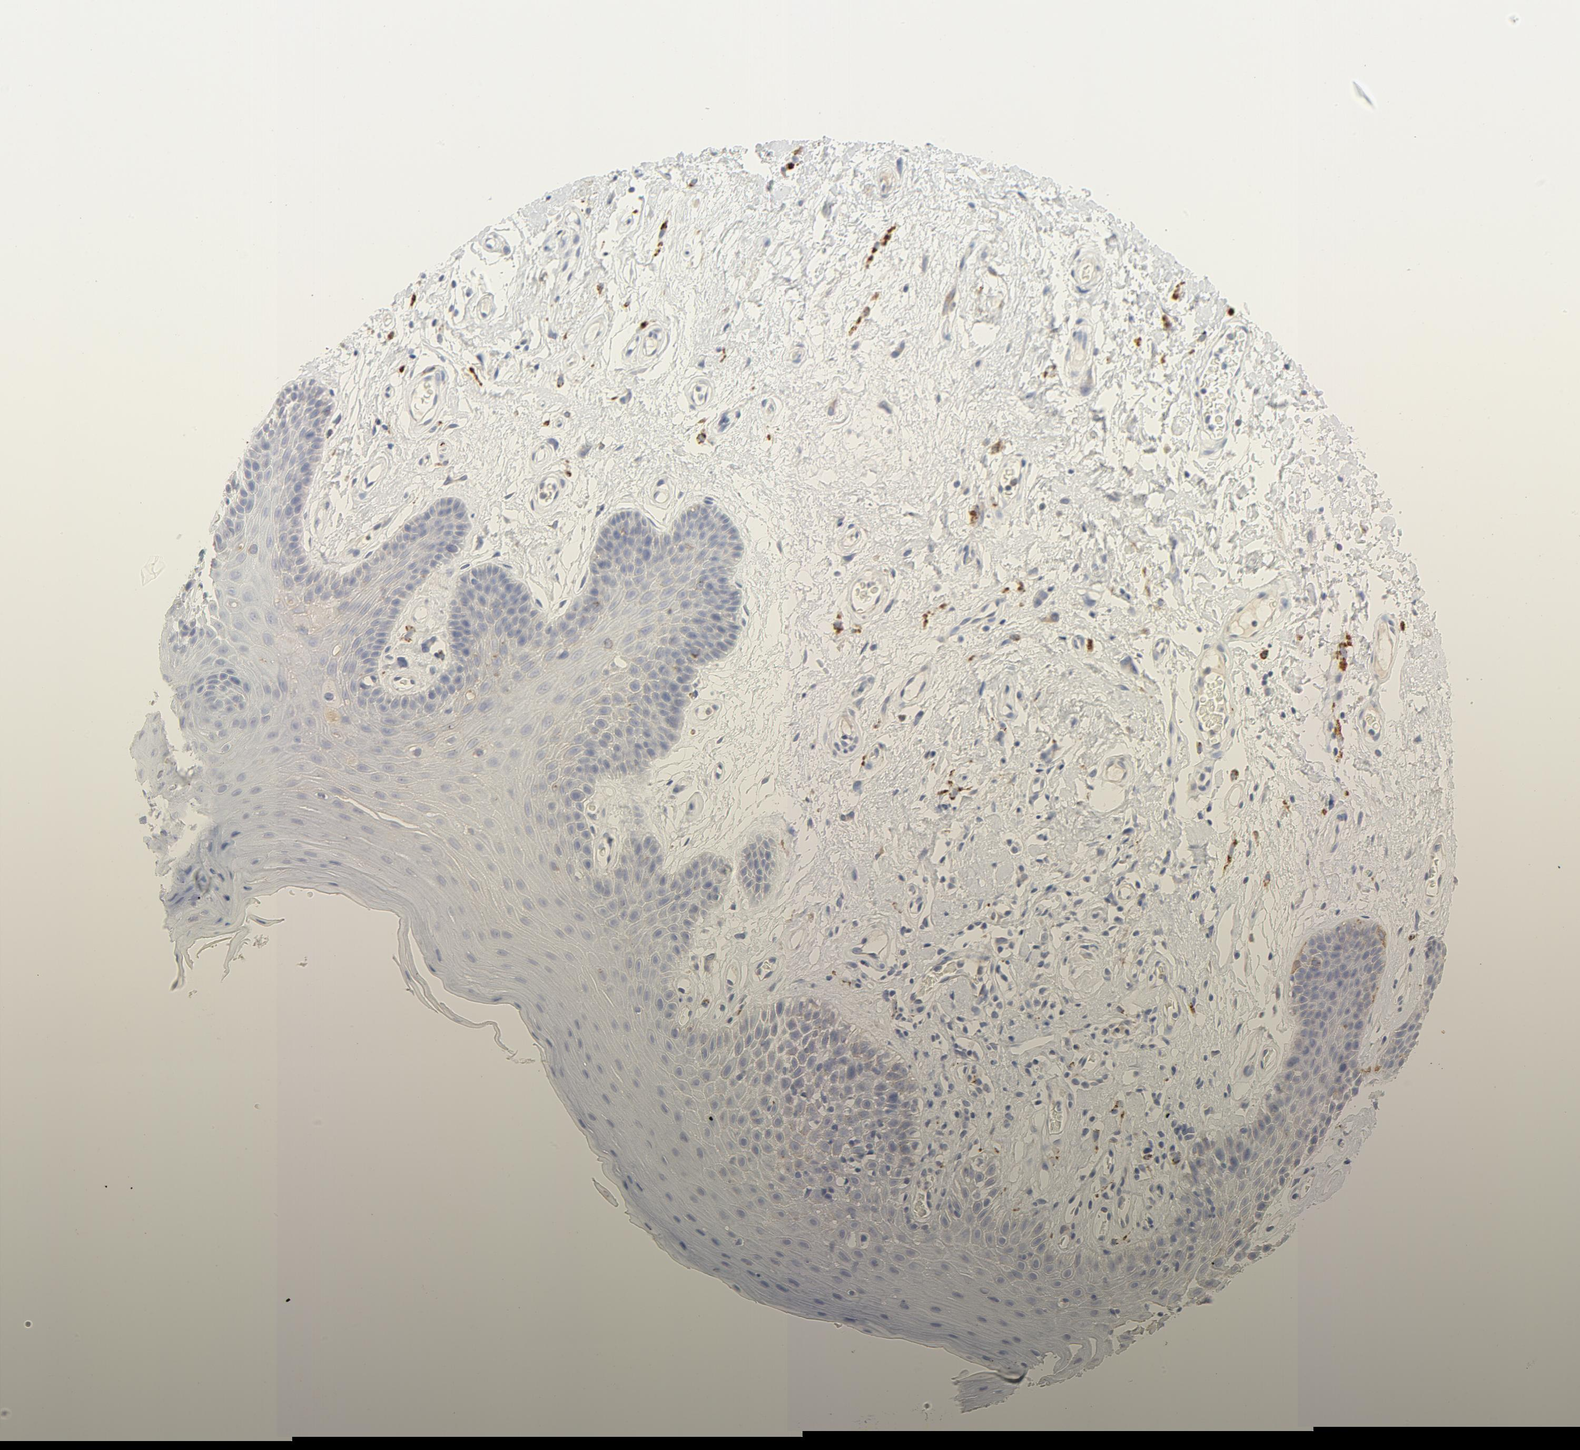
{"staining": {"intensity": "weak", "quantity": "<25%", "location": "cytoplasmic/membranous"}, "tissue": "oral mucosa", "cell_type": "Squamous epithelial cells", "image_type": "normal", "snomed": [{"axis": "morphology", "description": "Normal tissue, NOS"}, {"axis": "morphology", "description": "Squamous cell carcinoma, NOS"}, {"axis": "topography", "description": "Skeletal muscle"}, {"axis": "topography", "description": "Oral tissue"}, {"axis": "topography", "description": "Head-Neck"}], "caption": "Squamous epithelial cells show no significant protein positivity in normal oral mucosa. (DAB IHC, high magnification).", "gene": "MAGEB17", "patient": {"sex": "male", "age": 71}}